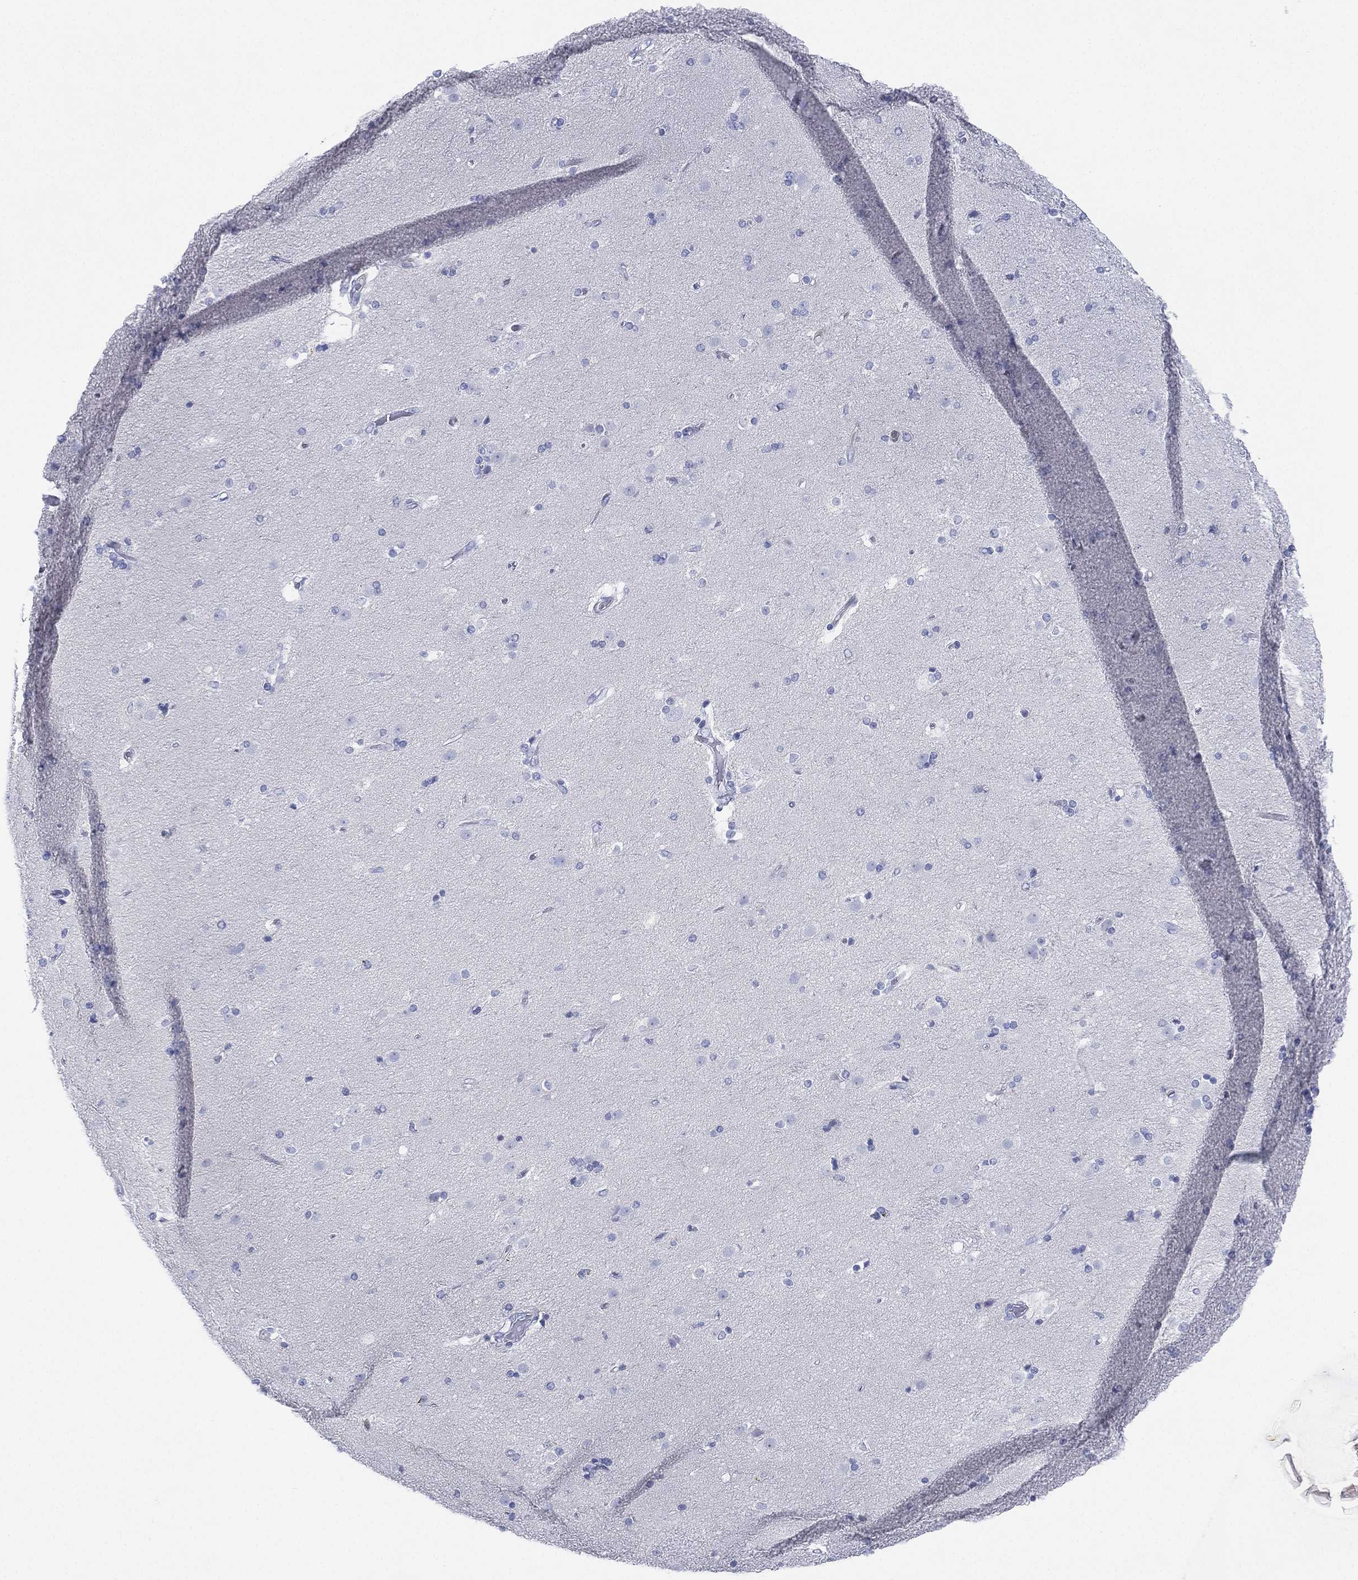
{"staining": {"intensity": "negative", "quantity": "none", "location": "none"}, "tissue": "caudate", "cell_type": "Glial cells", "image_type": "normal", "snomed": [{"axis": "morphology", "description": "Normal tissue, NOS"}, {"axis": "topography", "description": "Lateral ventricle wall"}], "caption": "Immunohistochemical staining of unremarkable caudate reveals no significant positivity in glial cells. (DAB (3,3'-diaminobenzidine) immunohistochemistry (IHC) with hematoxylin counter stain).", "gene": "SEPTIN1", "patient": {"sex": "male", "age": 54}}